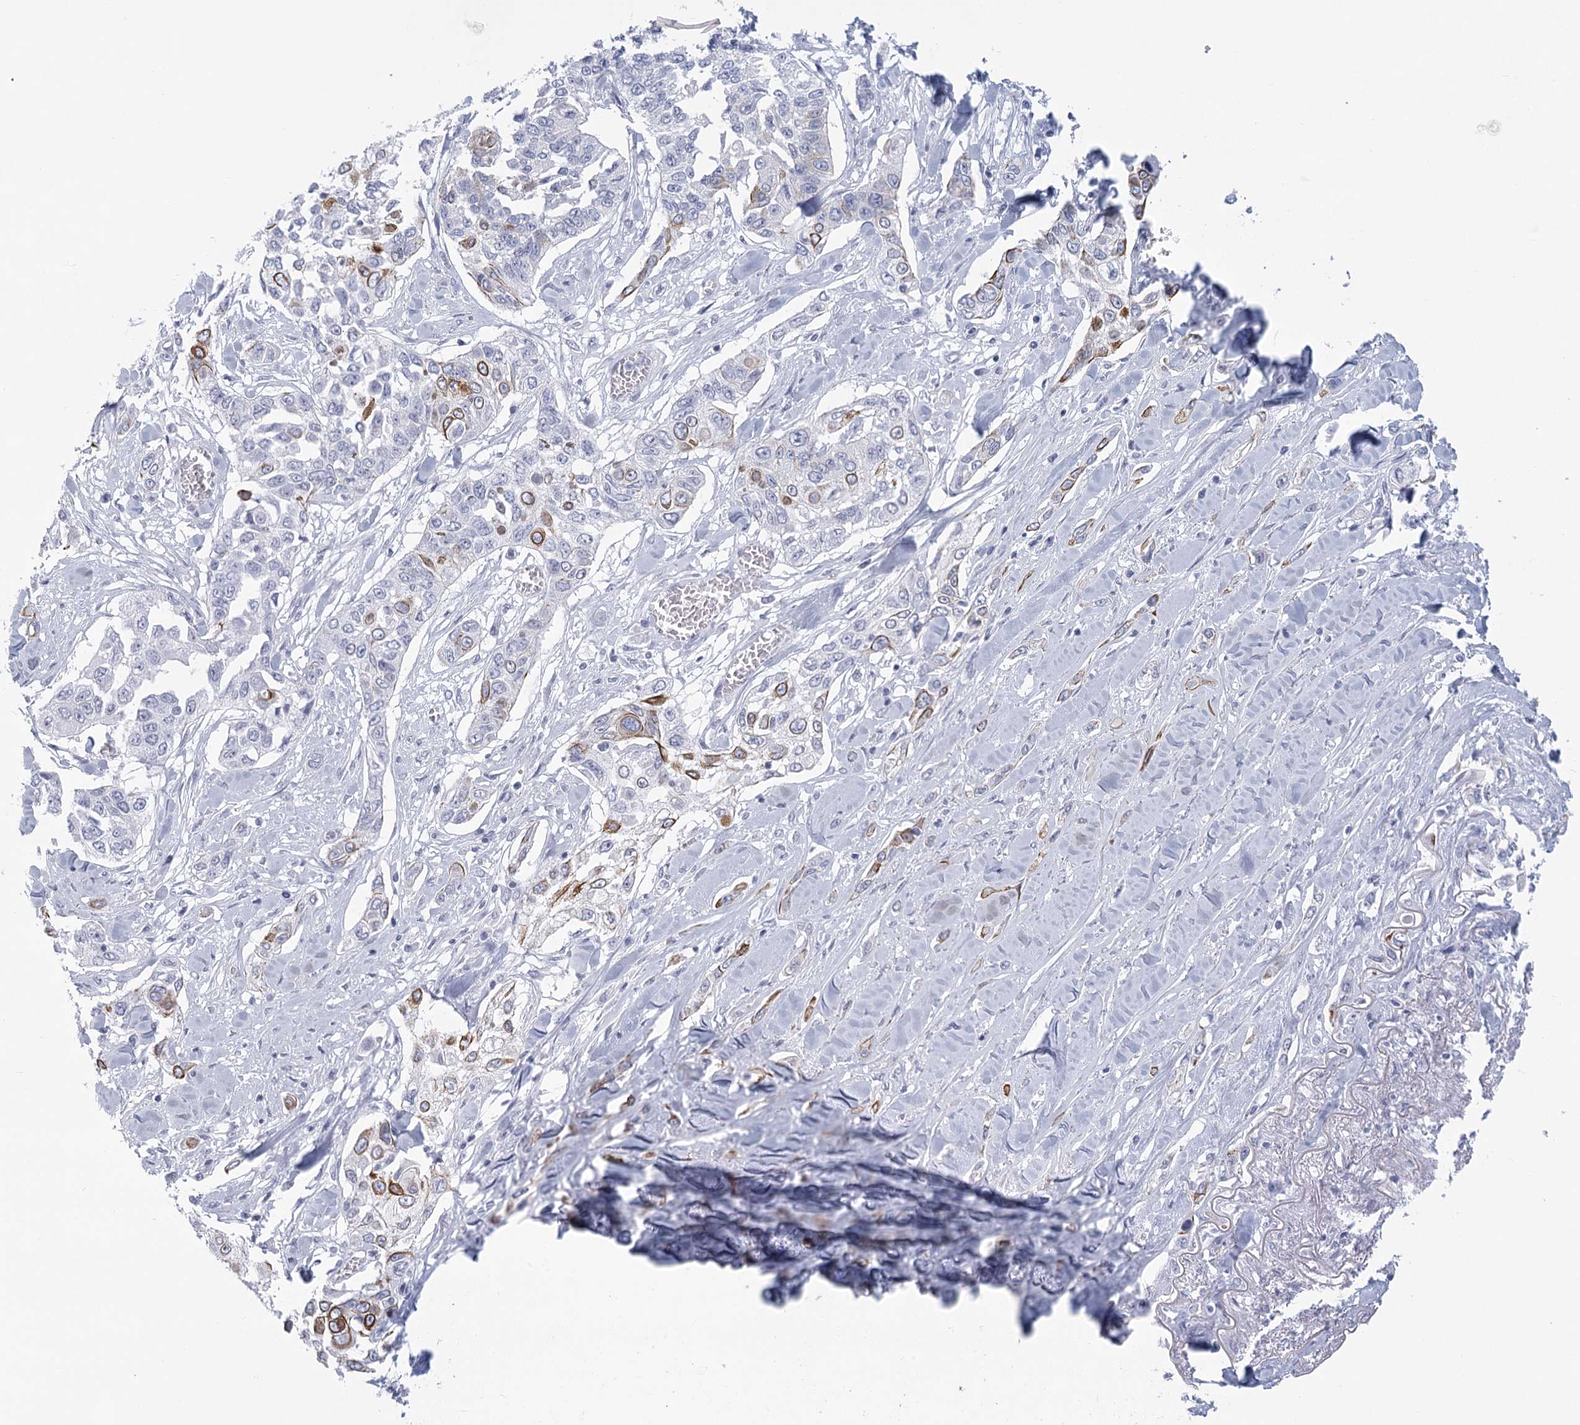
{"staining": {"intensity": "moderate", "quantity": "<25%", "location": "cytoplasmic/membranous"}, "tissue": "lung cancer", "cell_type": "Tumor cells", "image_type": "cancer", "snomed": [{"axis": "morphology", "description": "Squamous cell carcinoma, NOS"}, {"axis": "topography", "description": "Lung"}], "caption": "Protein staining of lung cancer (squamous cell carcinoma) tissue displays moderate cytoplasmic/membranous expression in approximately <25% of tumor cells.", "gene": "WNT8B", "patient": {"sex": "male", "age": 71}}